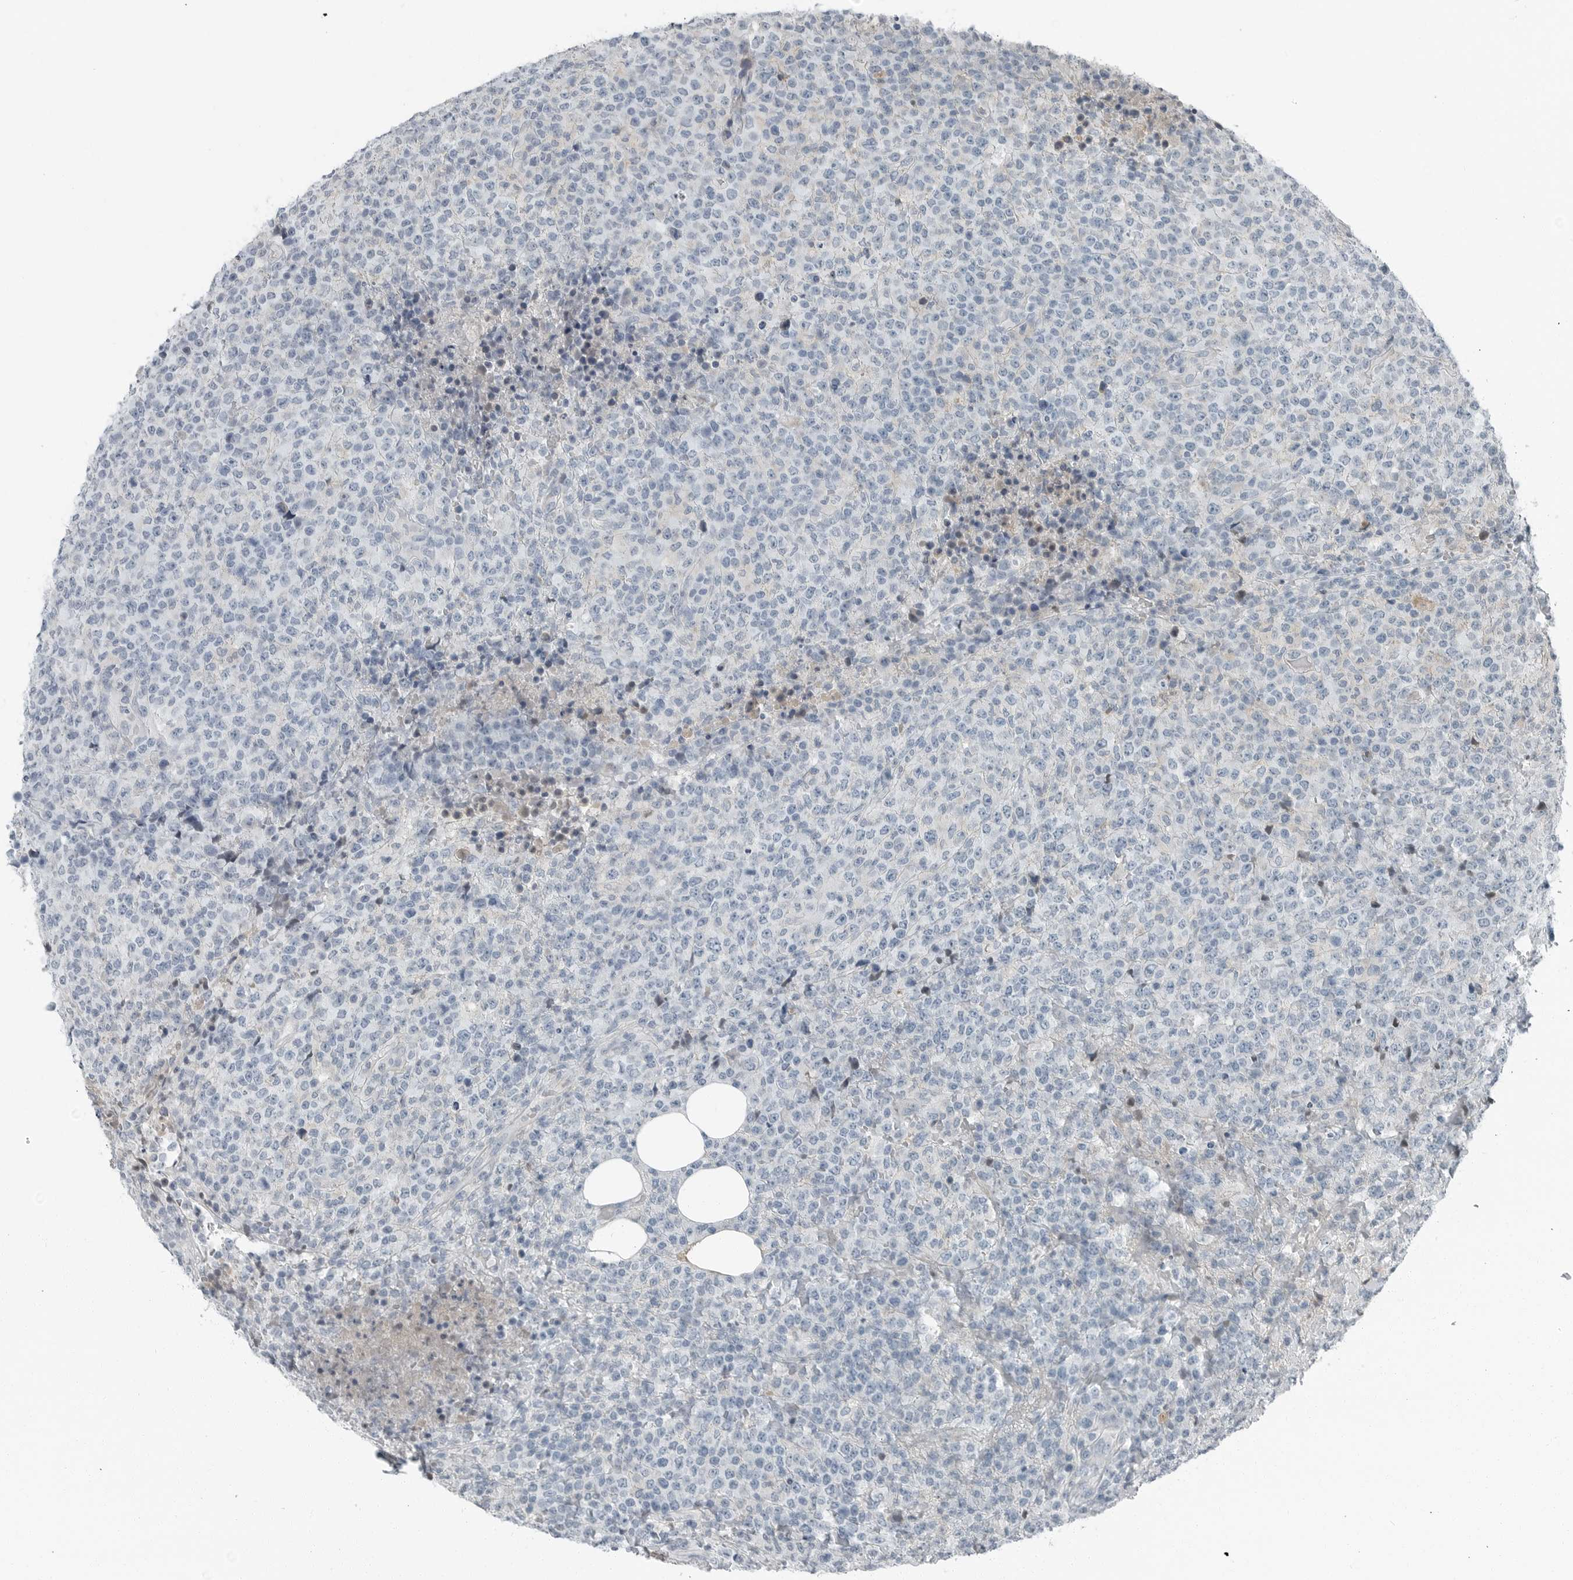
{"staining": {"intensity": "negative", "quantity": "none", "location": "none"}, "tissue": "lymphoma", "cell_type": "Tumor cells", "image_type": "cancer", "snomed": [{"axis": "morphology", "description": "Malignant lymphoma, non-Hodgkin's type, High grade"}, {"axis": "topography", "description": "Lymph node"}], "caption": "There is no significant positivity in tumor cells of lymphoma.", "gene": "ZPBP2", "patient": {"sex": "male", "age": 13}}